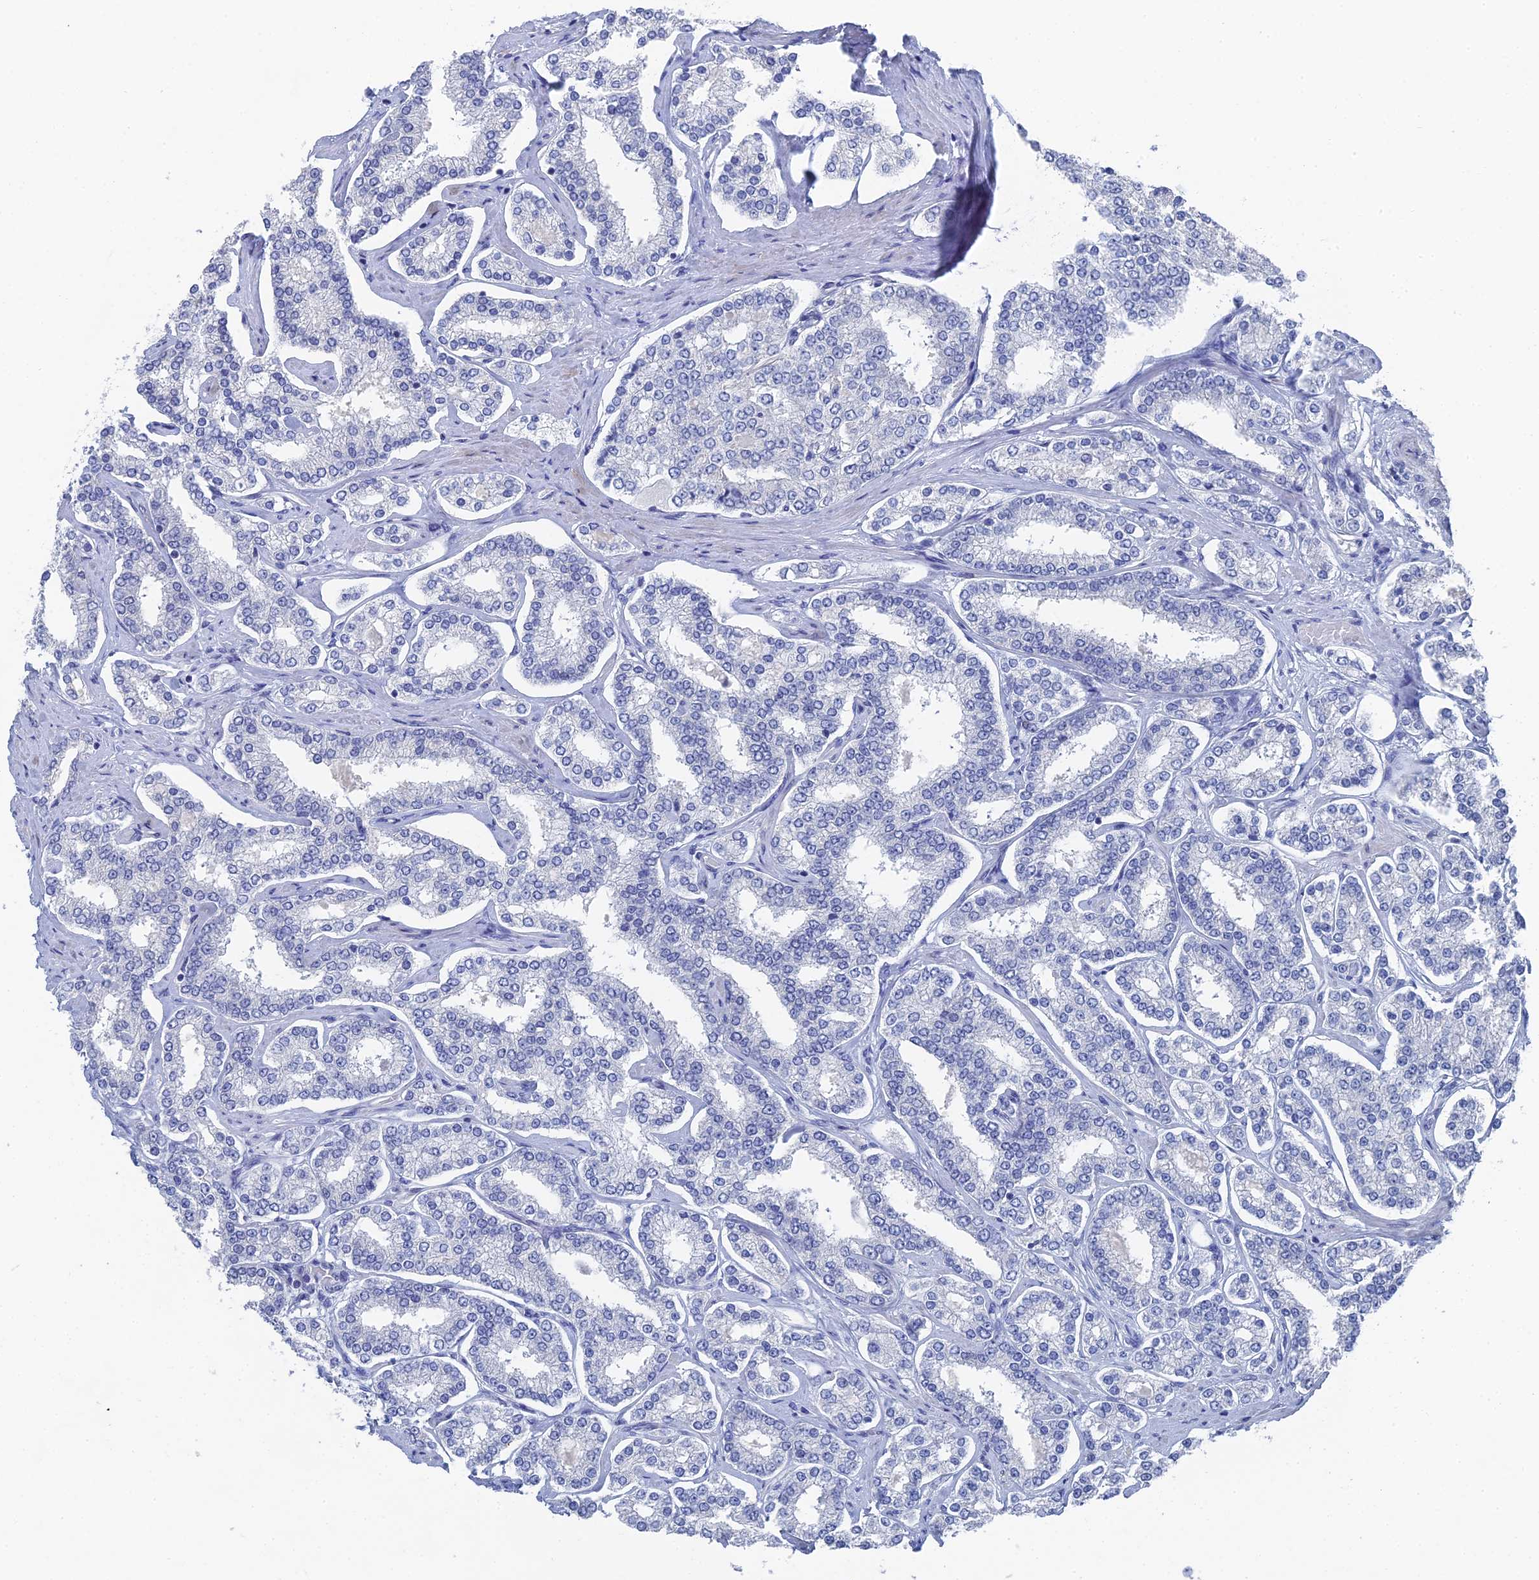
{"staining": {"intensity": "negative", "quantity": "none", "location": "none"}, "tissue": "prostate cancer", "cell_type": "Tumor cells", "image_type": "cancer", "snomed": [{"axis": "morphology", "description": "Normal tissue, NOS"}, {"axis": "morphology", "description": "Adenocarcinoma, High grade"}, {"axis": "topography", "description": "Prostate"}], "caption": "Immunohistochemistry (IHC) of prostate cancer displays no expression in tumor cells.", "gene": "GFAP", "patient": {"sex": "male", "age": 83}}